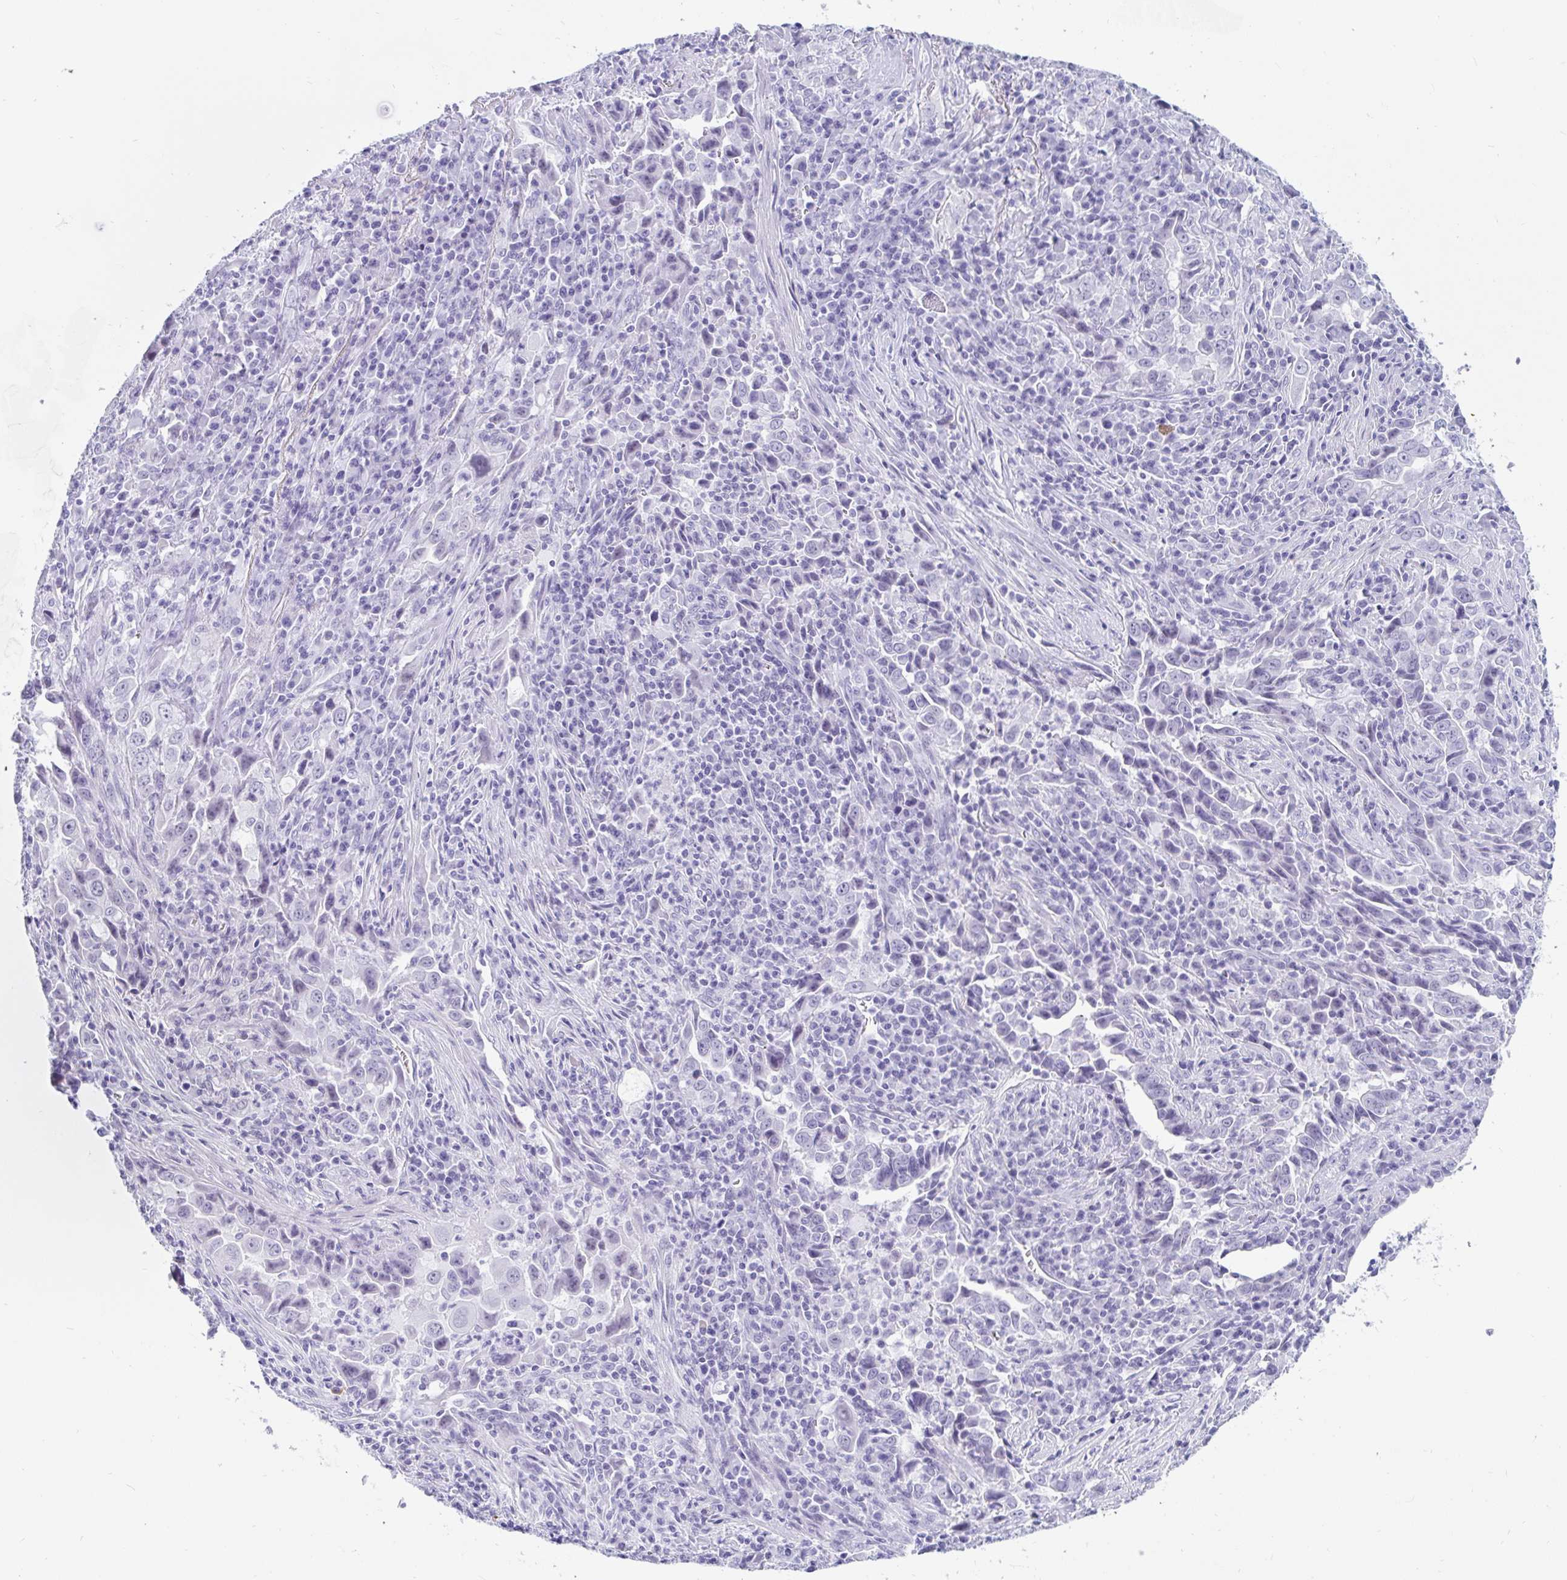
{"staining": {"intensity": "negative", "quantity": "none", "location": "none"}, "tissue": "lung cancer", "cell_type": "Tumor cells", "image_type": "cancer", "snomed": [{"axis": "morphology", "description": "Adenocarcinoma, NOS"}, {"axis": "topography", "description": "Lung"}], "caption": "This is an immunohistochemistry (IHC) micrograph of human lung cancer (adenocarcinoma). There is no staining in tumor cells.", "gene": "GKN2", "patient": {"sex": "male", "age": 67}}